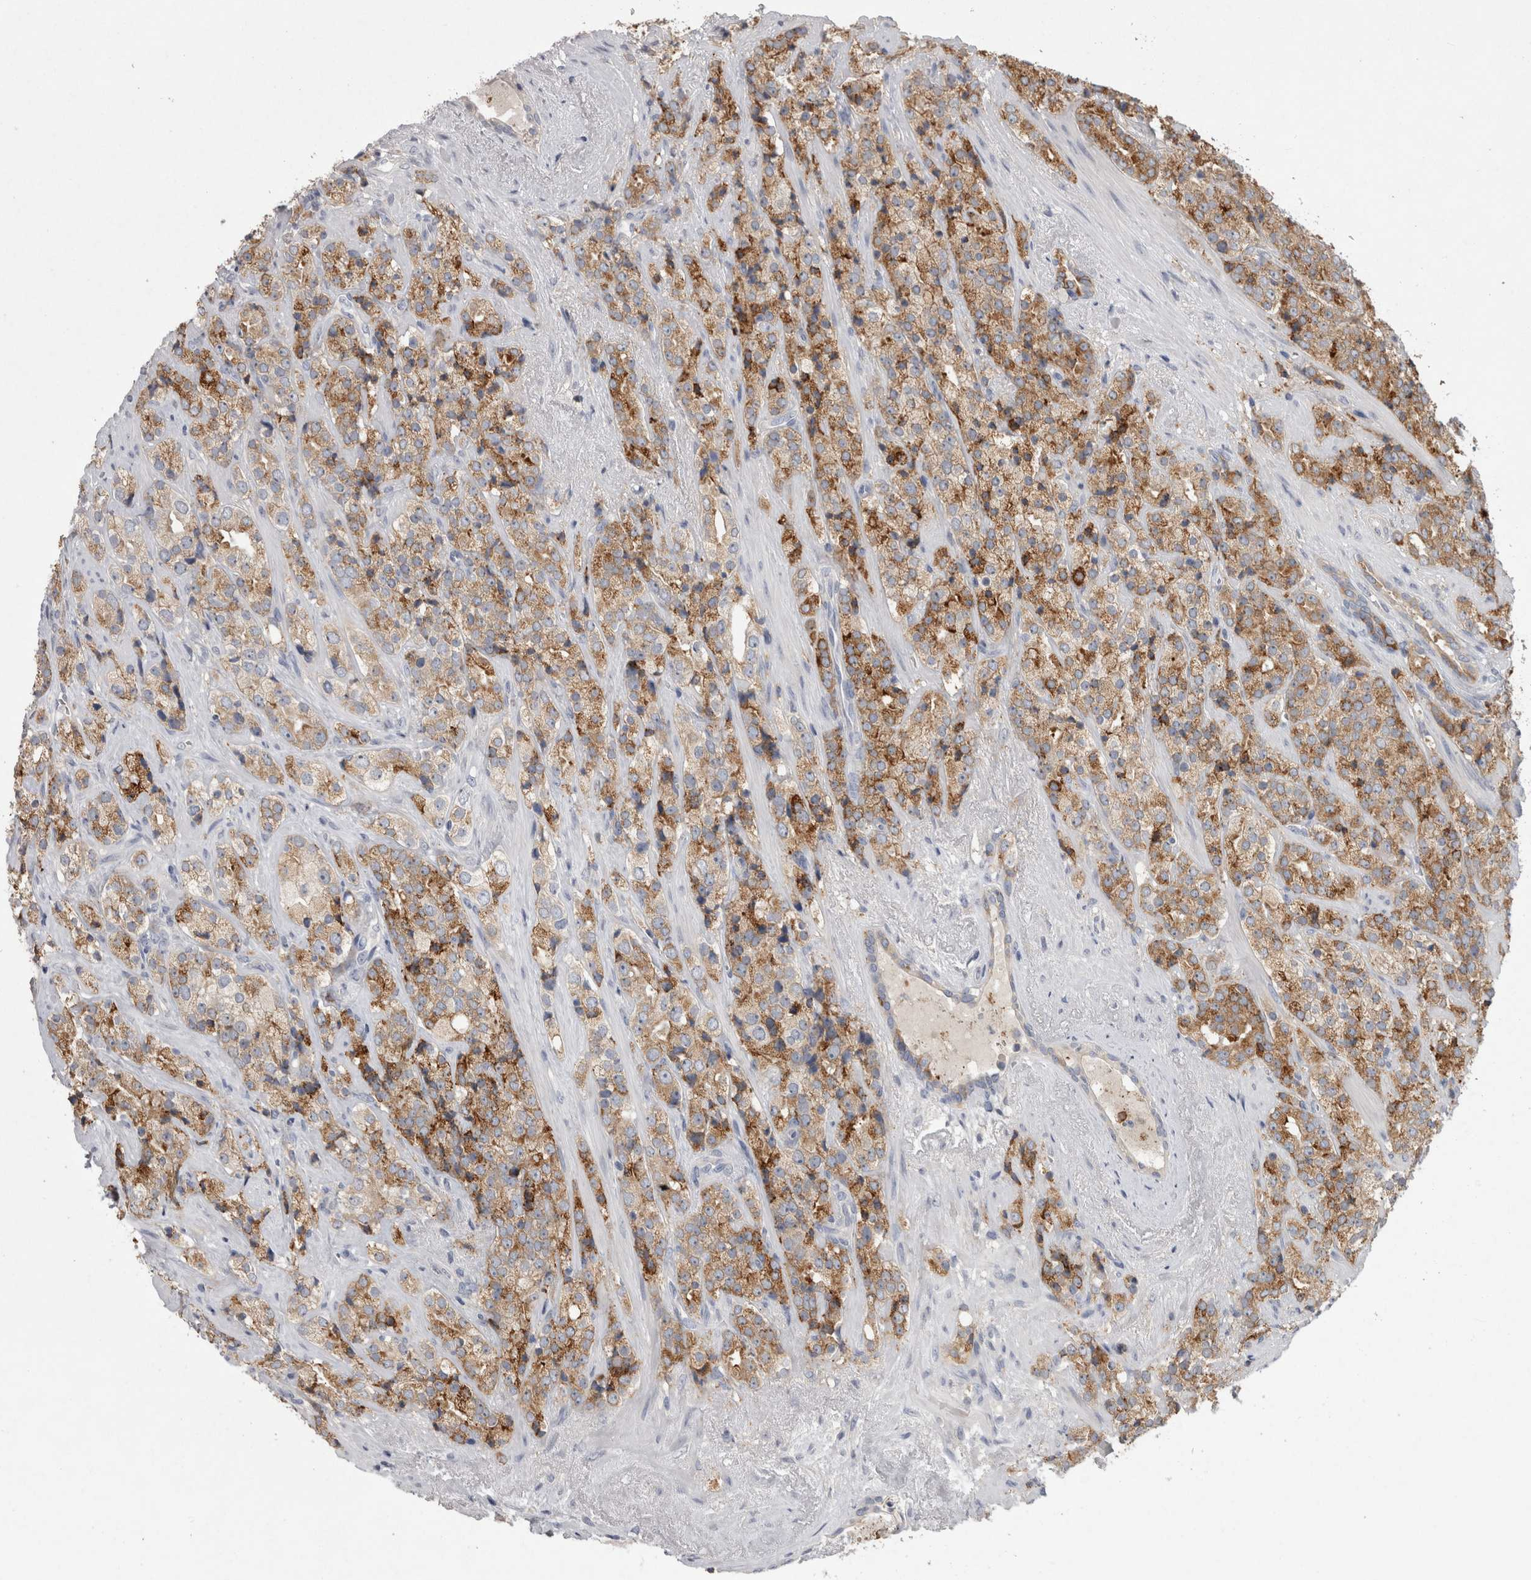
{"staining": {"intensity": "moderate", "quantity": ">75%", "location": "cytoplasmic/membranous"}, "tissue": "prostate cancer", "cell_type": "Tumor cells", "image_type": "cancer", "snomed": [{"axis": "morphology", "description": "Adenocarcinoma, High grade"}, {"axis": "topography", "description": "Prostate"}], "caption": "Immunohistochemistry of prostate adenocarcinoma (high-grade) reveals medium levels of moderate cytoplasmic/membranous positivity in approximately >75% of tumor cells.", "gene": "LRRC40", "patient": {"sex": "male", "age": 71}}